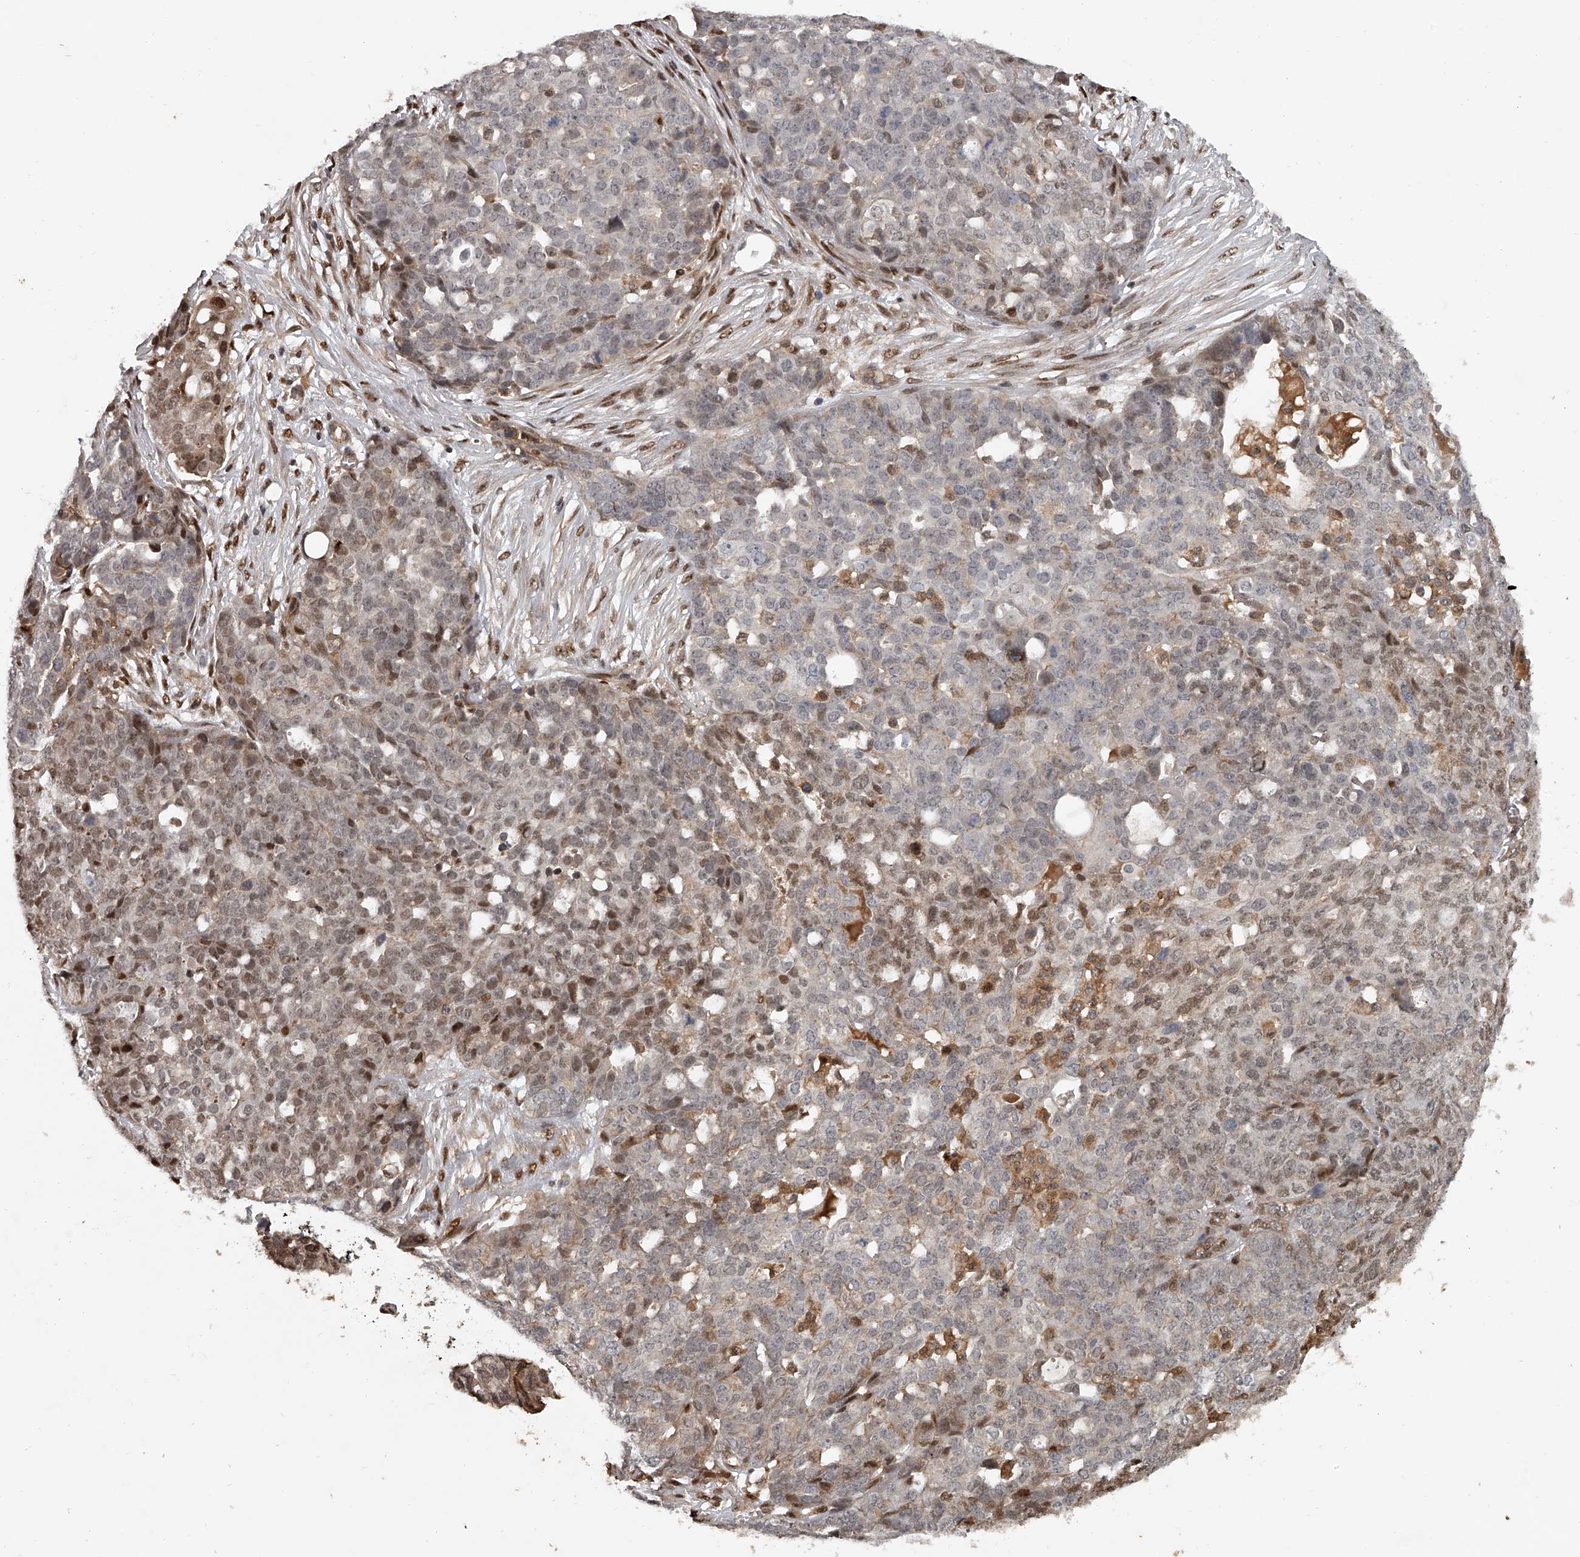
{"staining": {"intensity": "moderate", "quantity": "<25%", "location": "nuclear"}, "tissue": "ovarian cancer", "cell_type": "Tumor cells", "image_type": "cancer", "snomed": [{"axis": "morphology", "description": "Cystadenocarcinoma, serous, NOS"}, {"axis": "topography", "description": "Soft tissue"}, {"axis": "topography", "description": "Ovary"}], "caption": "Immunohistochemical staining of human ovarian cancer (serous cystadenocarcinoma) reveals low levels of moderate nuclear protein staining in approximately <25% of tumor cells.", "gene": "PLEKHG1", "patient": {"sex": "female", "age": 57}}